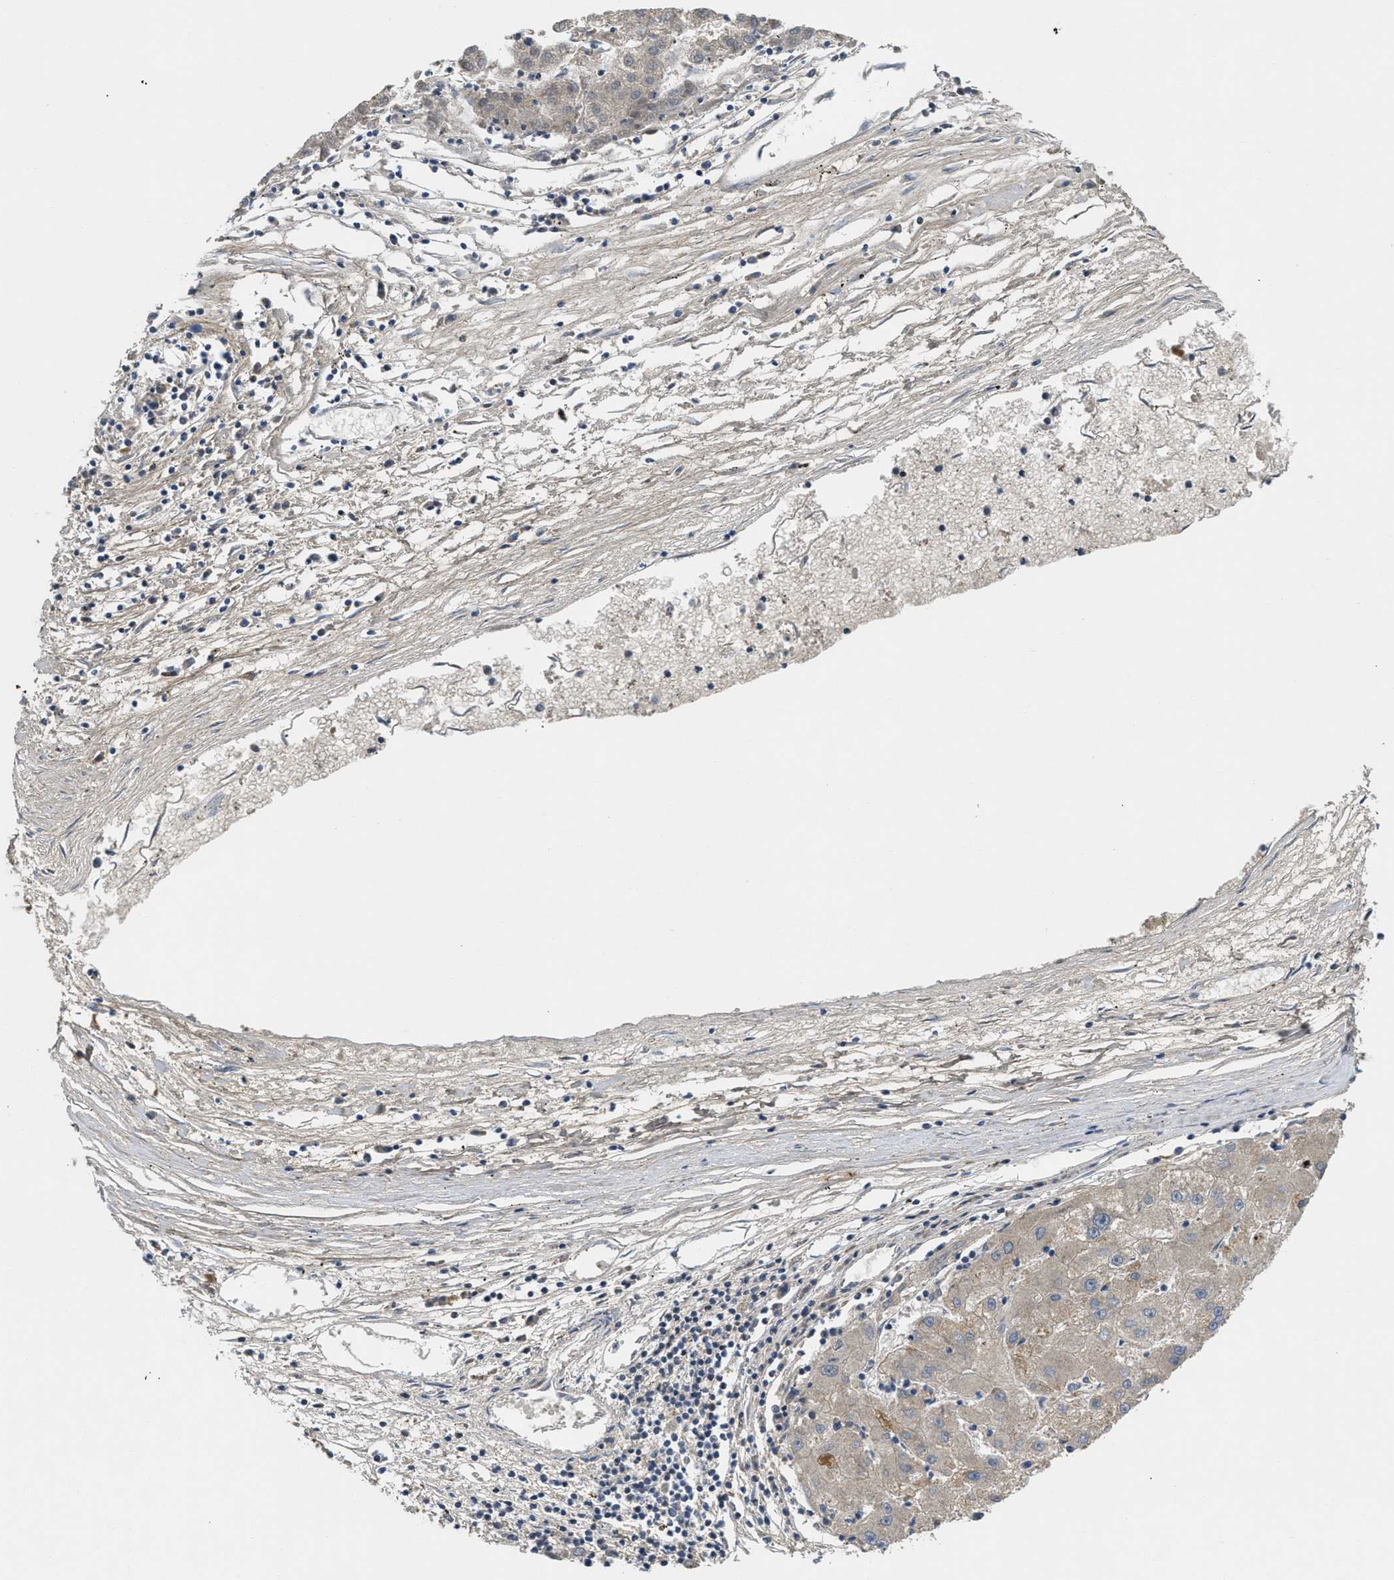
{"staining": {"intensity": "negative", "quantity": "none", "location": "none"}, "tissue": "liver cancer", "cell_type": "Tumor cells", "image_type": "cancer", "snomed": [{"axis": "morphology", "description": "Carcinoma, Hepatocellular, NOS"}, {"axis": "topography", "description": "Liver"}], "caption": "Tumor cells are negative for brown protein staining in hepatocellular carcinoma (liver).", "gene": "ZNF70", "patient": {"sex": "male", "age": 72}}